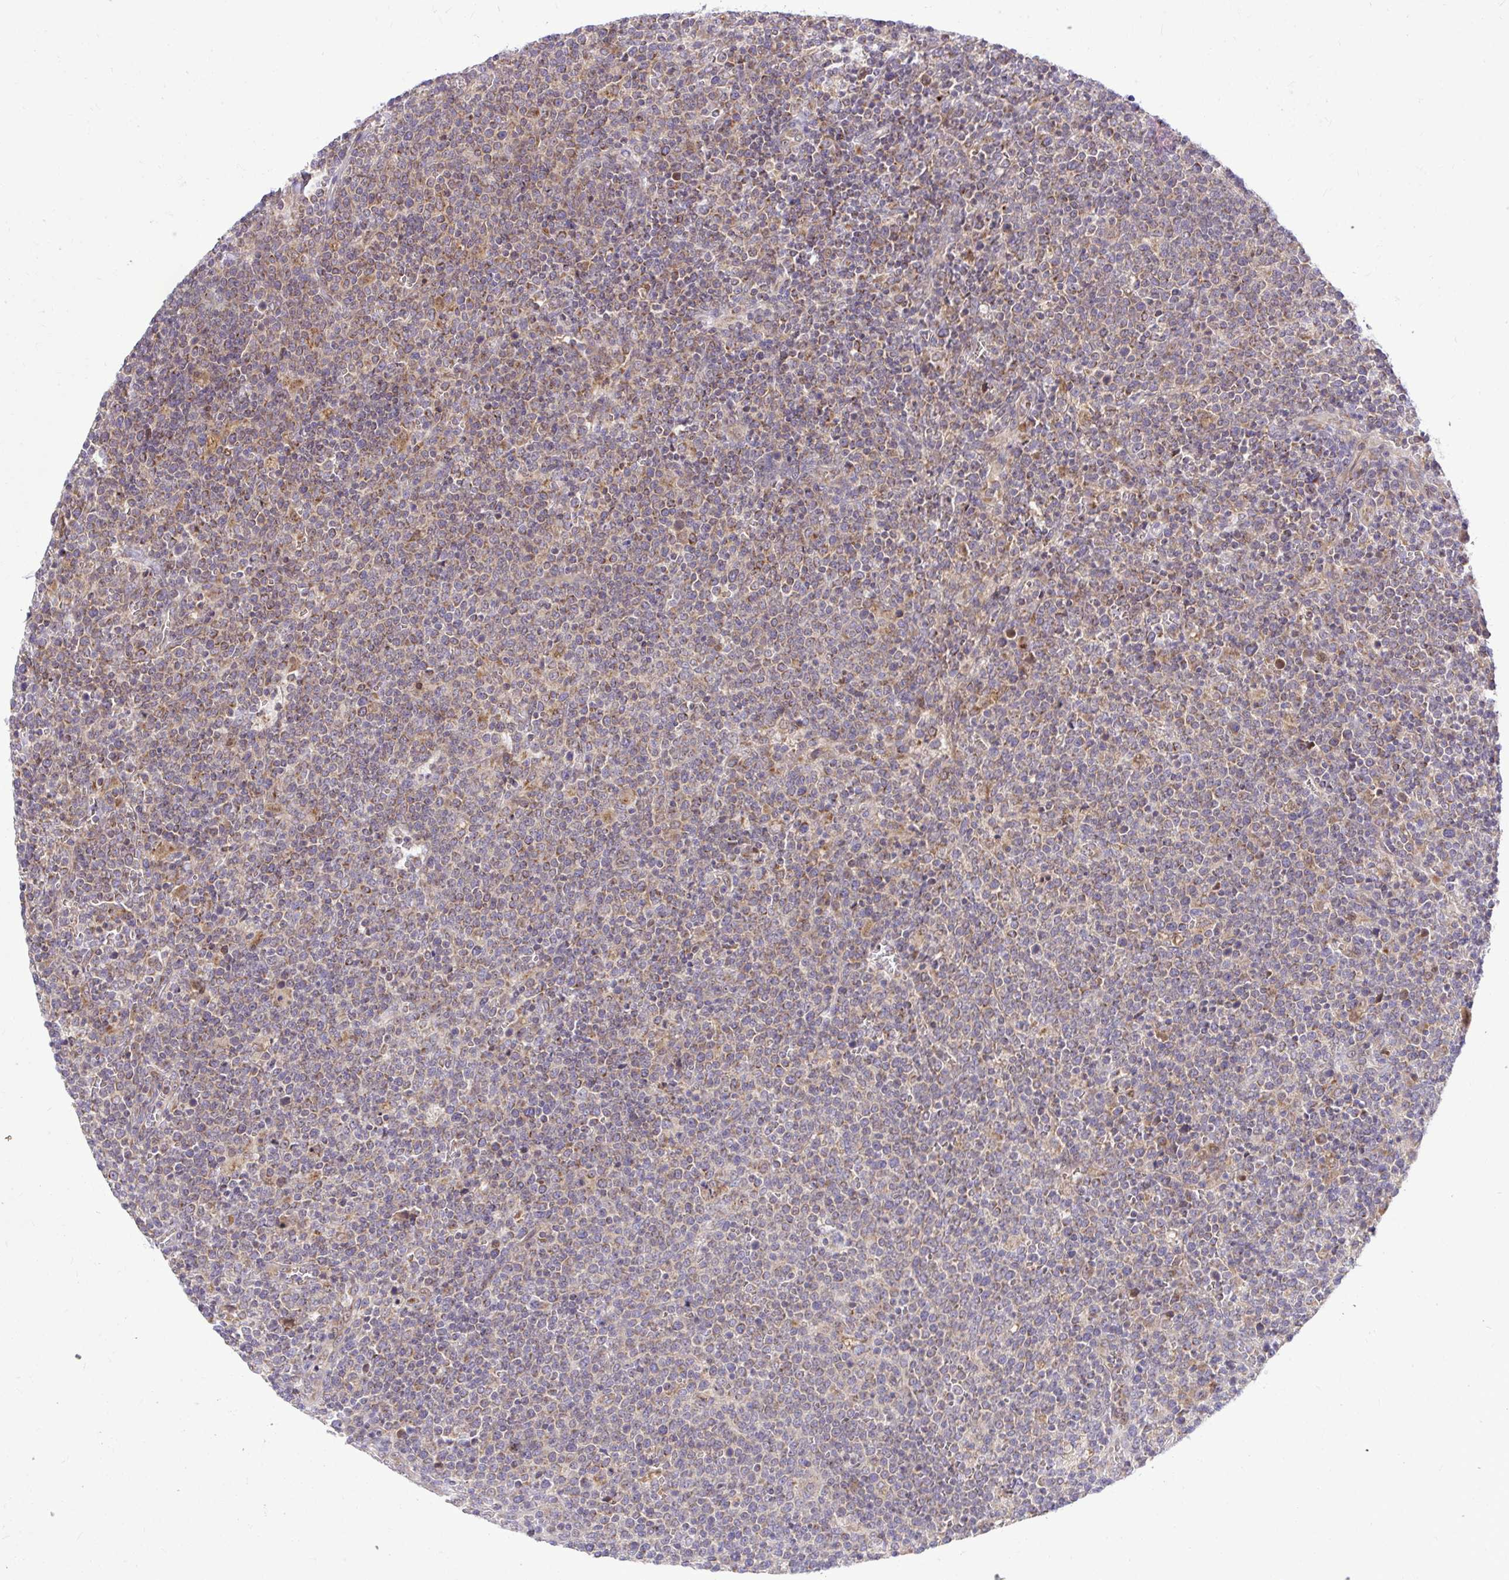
{"staining": {"intensity": "moderate", "quantity": "25%-75%", "location": "cytoplasmic/membranous"}, "tissue": "lymphoma", "cell_type": "Tumor cells", "image_type": "cancer", "snomed": [{"axis": "morphology", "description": "Malignant lymphoma, non-Hodgkin's type, High grade"}, {"axis": "topography", "description": "Lymph node"}], "caption": "An immunohistochemistry (IHC) image of neoplastic tissue is shown. Protein staining in brown highlights moderate cytoplasmic/membranous positivity in high-grade malignant lymphoma, non-Hodgkin's type within tumor cells.", "gene": "VTI1B", "patient": {"sex": "male", "age": 61}}